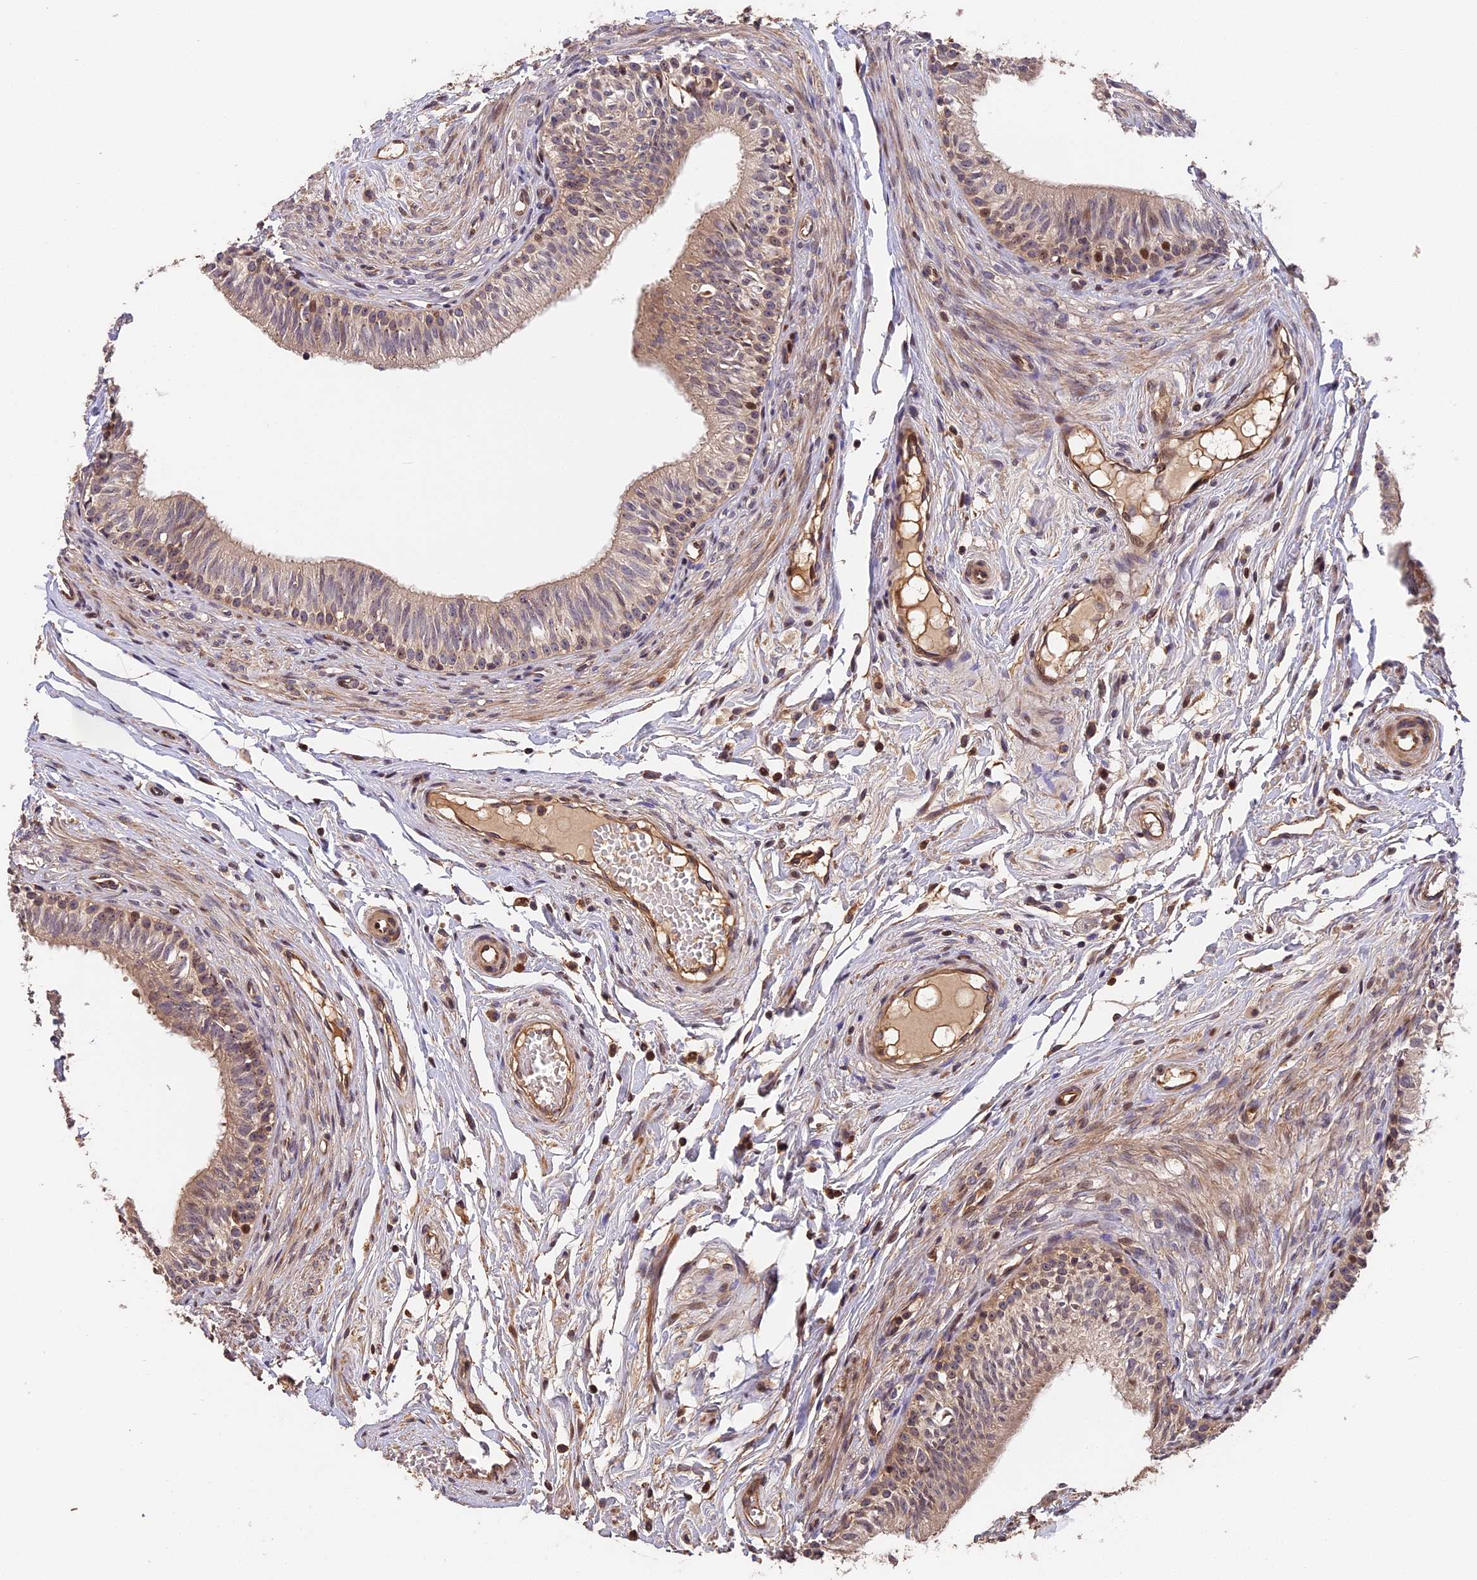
{"staining": {"intensity": "moderate", "quantity": "<25%", "location": "cytoplasmic/membranous,nuclear"}, "tissue": "epididymis", "cell_type": "Glandular cells", "image_type": "normal", "snomed": [{"axis": "morphology", "description": "Normal tissue, NOS"}, {"axis": "topography", "description": "Epididymis, spermatic cord, NOS"}], "caption": "IHC histopathology image of benign epididymis: epididymis stained using IHC shows low levels of moderate protein expression localized specifically in the cytoplasmic/membranous,nuclear of glandular cells, appearing as a cytoplasmic/membranous,nuclear brown color.", "gene": "ARHGAP17", "patient": {"sex": "male", "age": 22}}